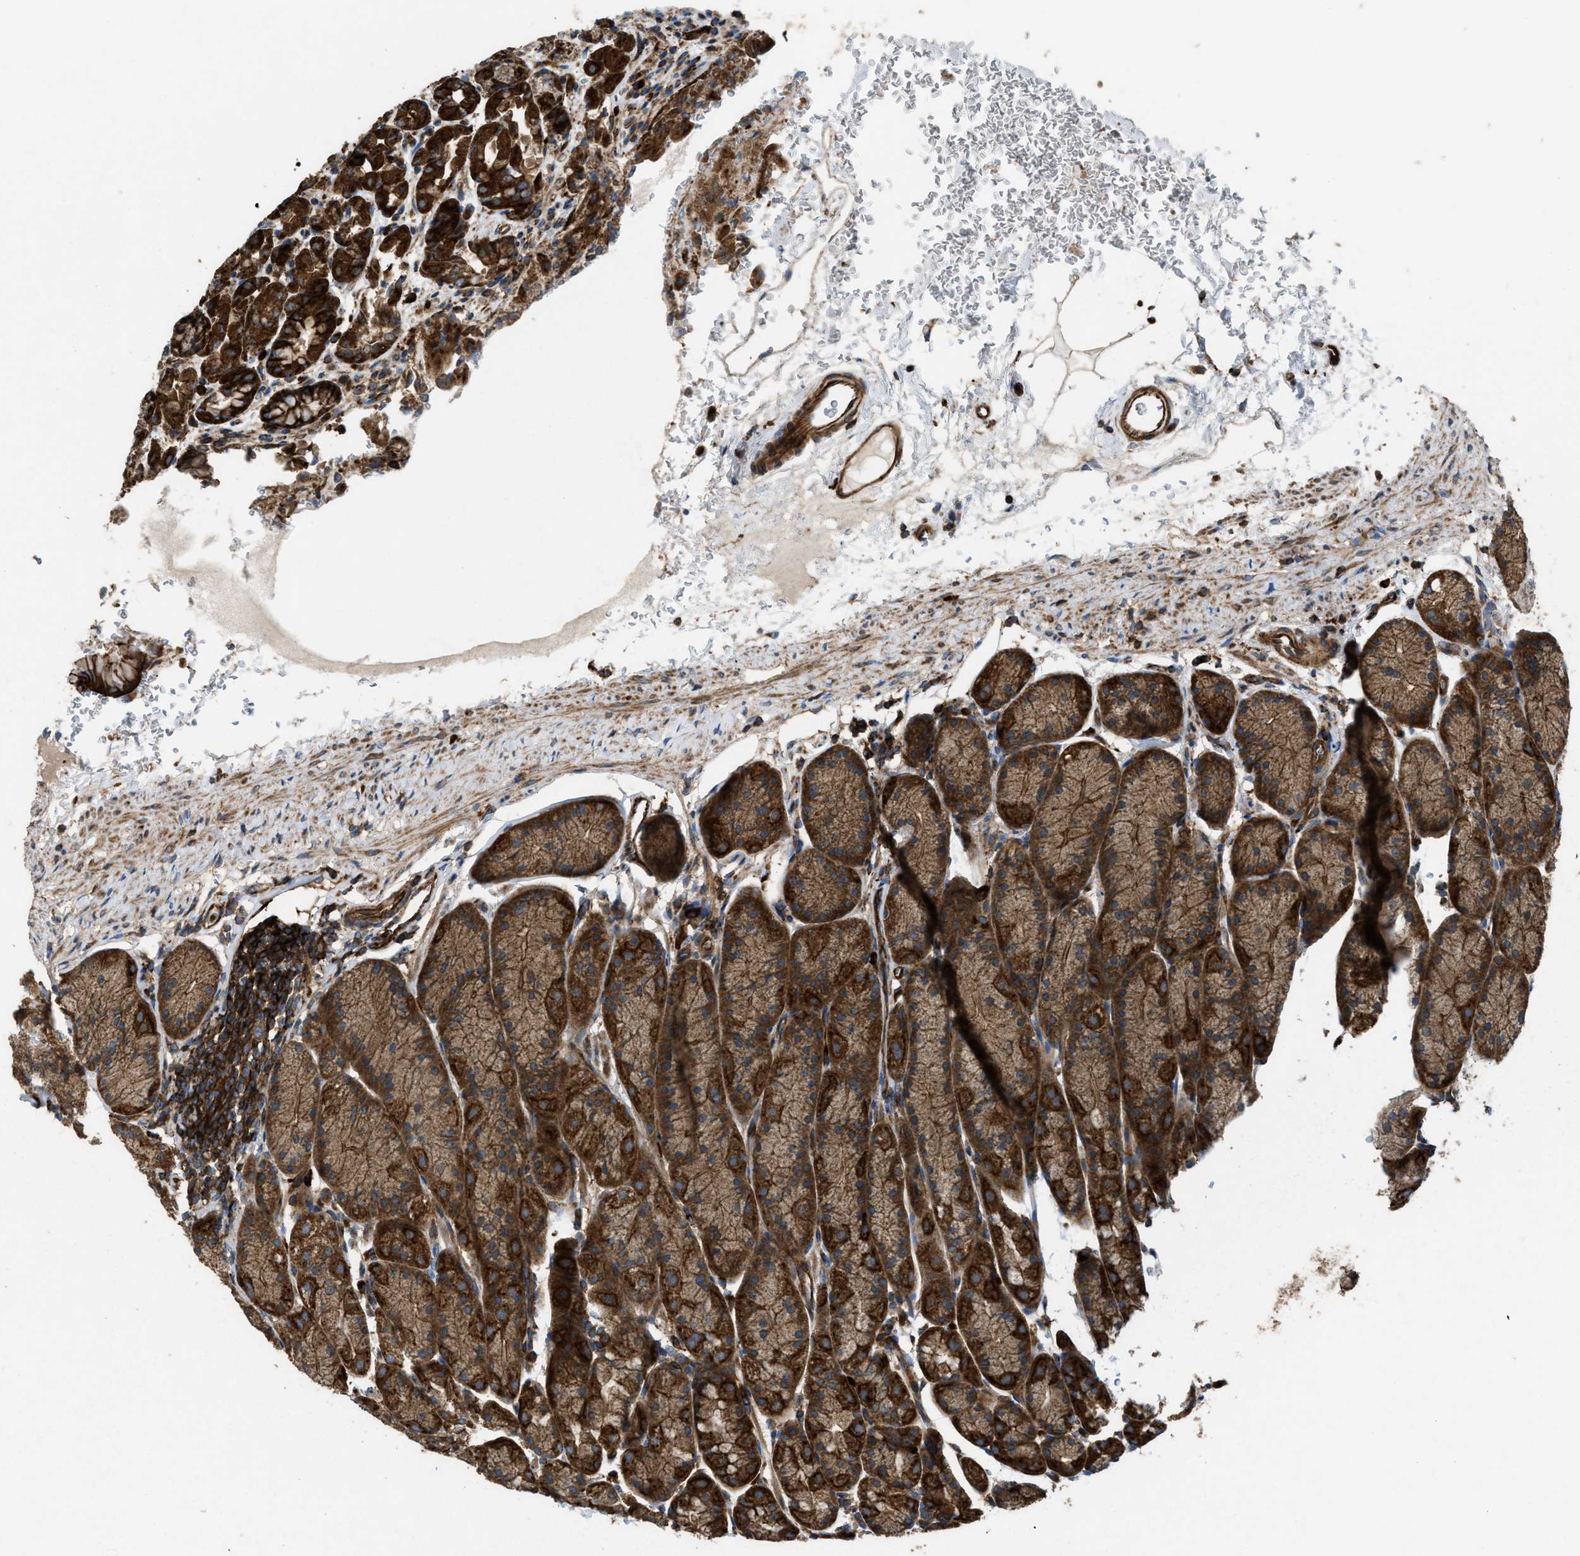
{"staining": {"intensity": "strong", "quantity": ">75%", "location": "cytoplasmic/membranous"}, "tissue": "stomach", "cell_type": "Glandular cells", "image_type": "normal", "snomed": [{"axis": "morphology", "description": "Normal tissue, NOS"}, {"axis": "topography", "description": "Stomach"}], "caption": "Stomach stained with DAB IHC shows high levels of strong cytoplasmic/membranous expression in approximately >75% of glandular cells.", "gene": "EGLN1", "patient": {"sex": "male", "age": 42}}